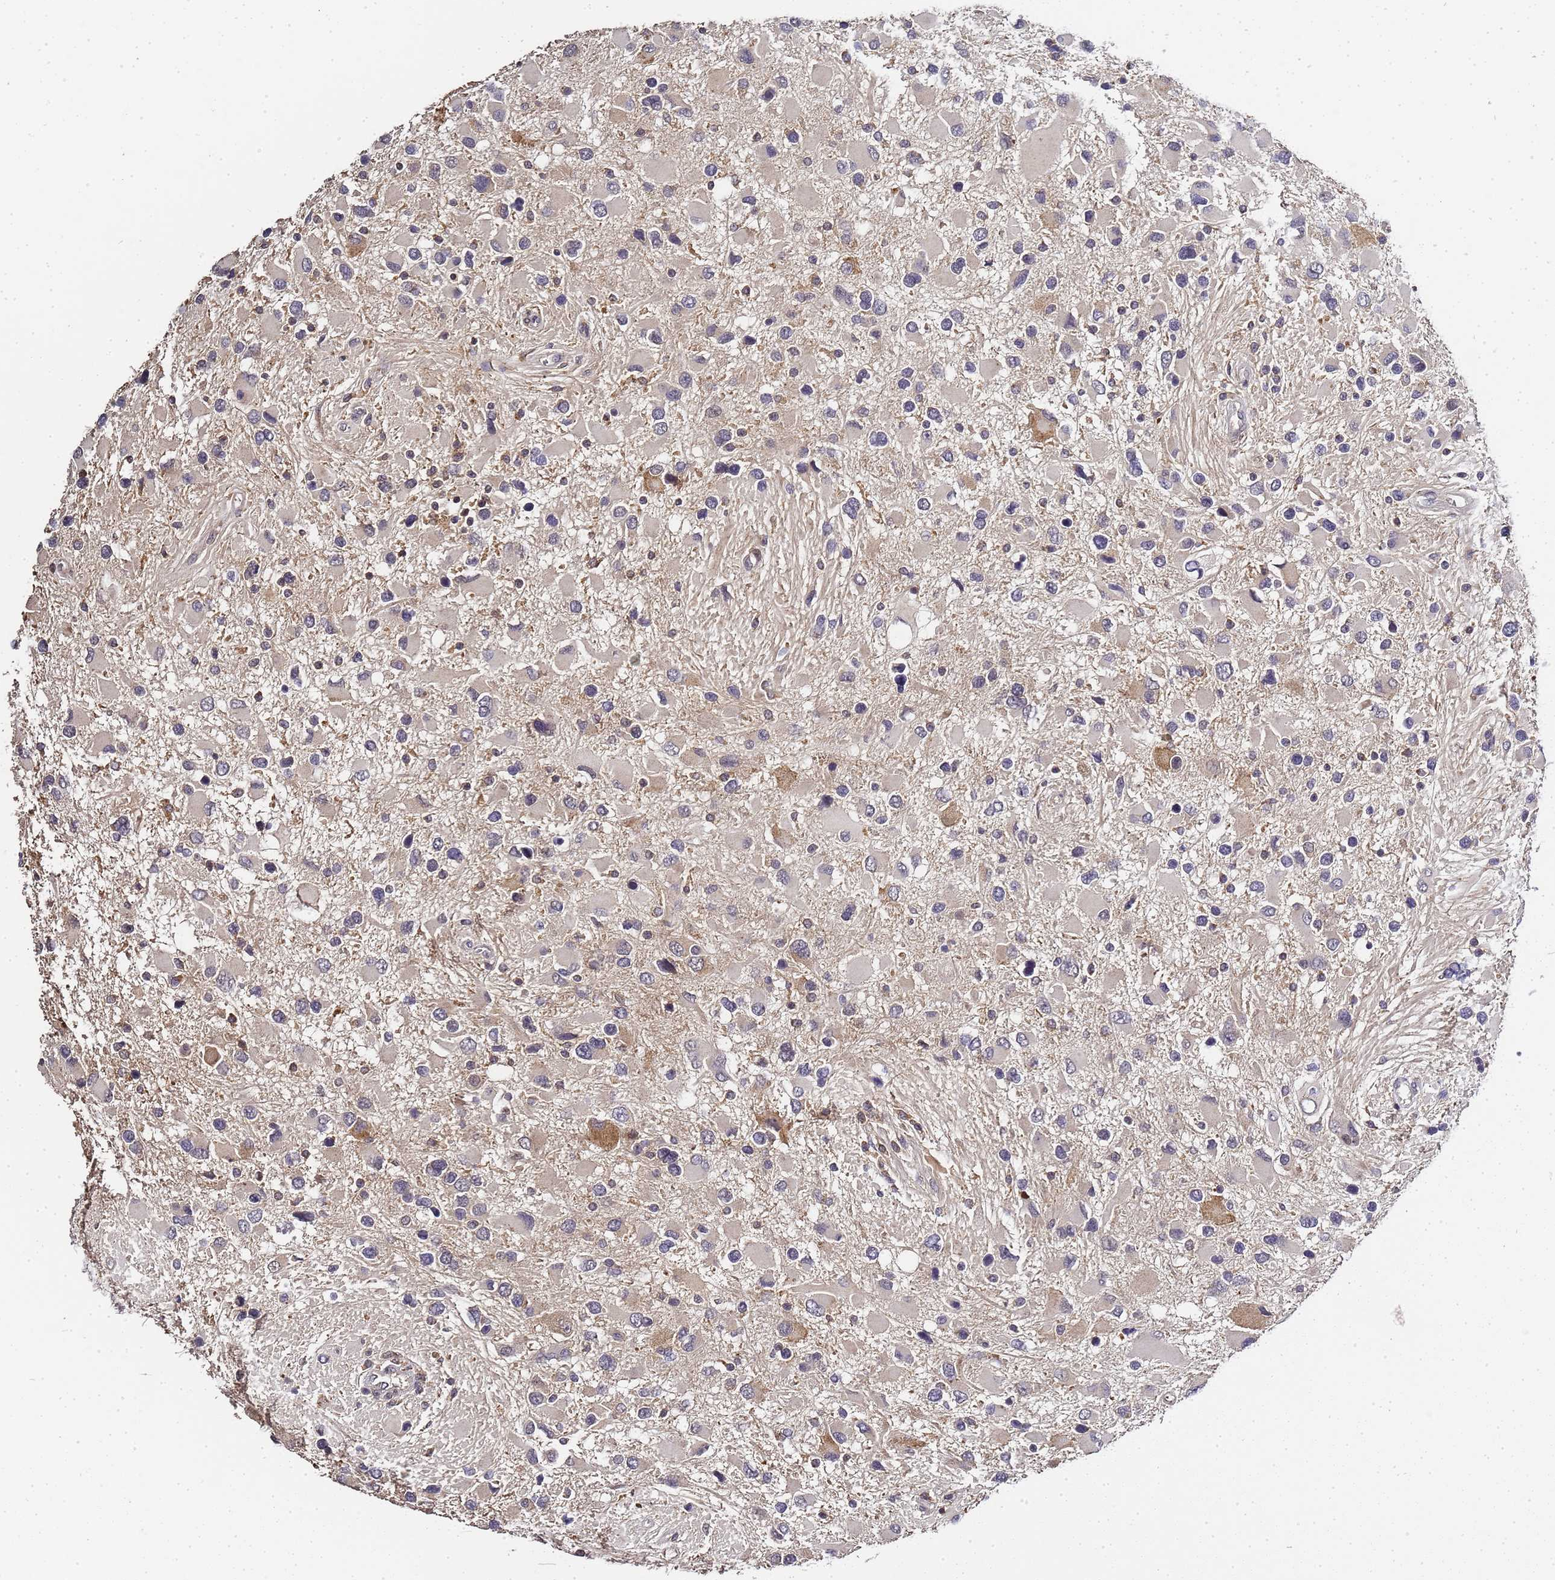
{"staining": {"intensity": "moderate", "quantity": "<25%", "location": "cytoplasmic/membranous"}, "tissue": "glioma", "cell_type": "Tumor cells", "image_type": "cancer", "snomed": [{"axis": "morphology", "description": "Glioma, malignant, High grade"}, {"axis": "topography", "description": "Brain"}], "caption": "Protein expression analysis of human malignant high-grade glioma reveals moderate cytoplasmic/membranous staining in about <25% of tumor cells.", "gene": "LGI4", "patient": {"sex": "male", "age": 53}}